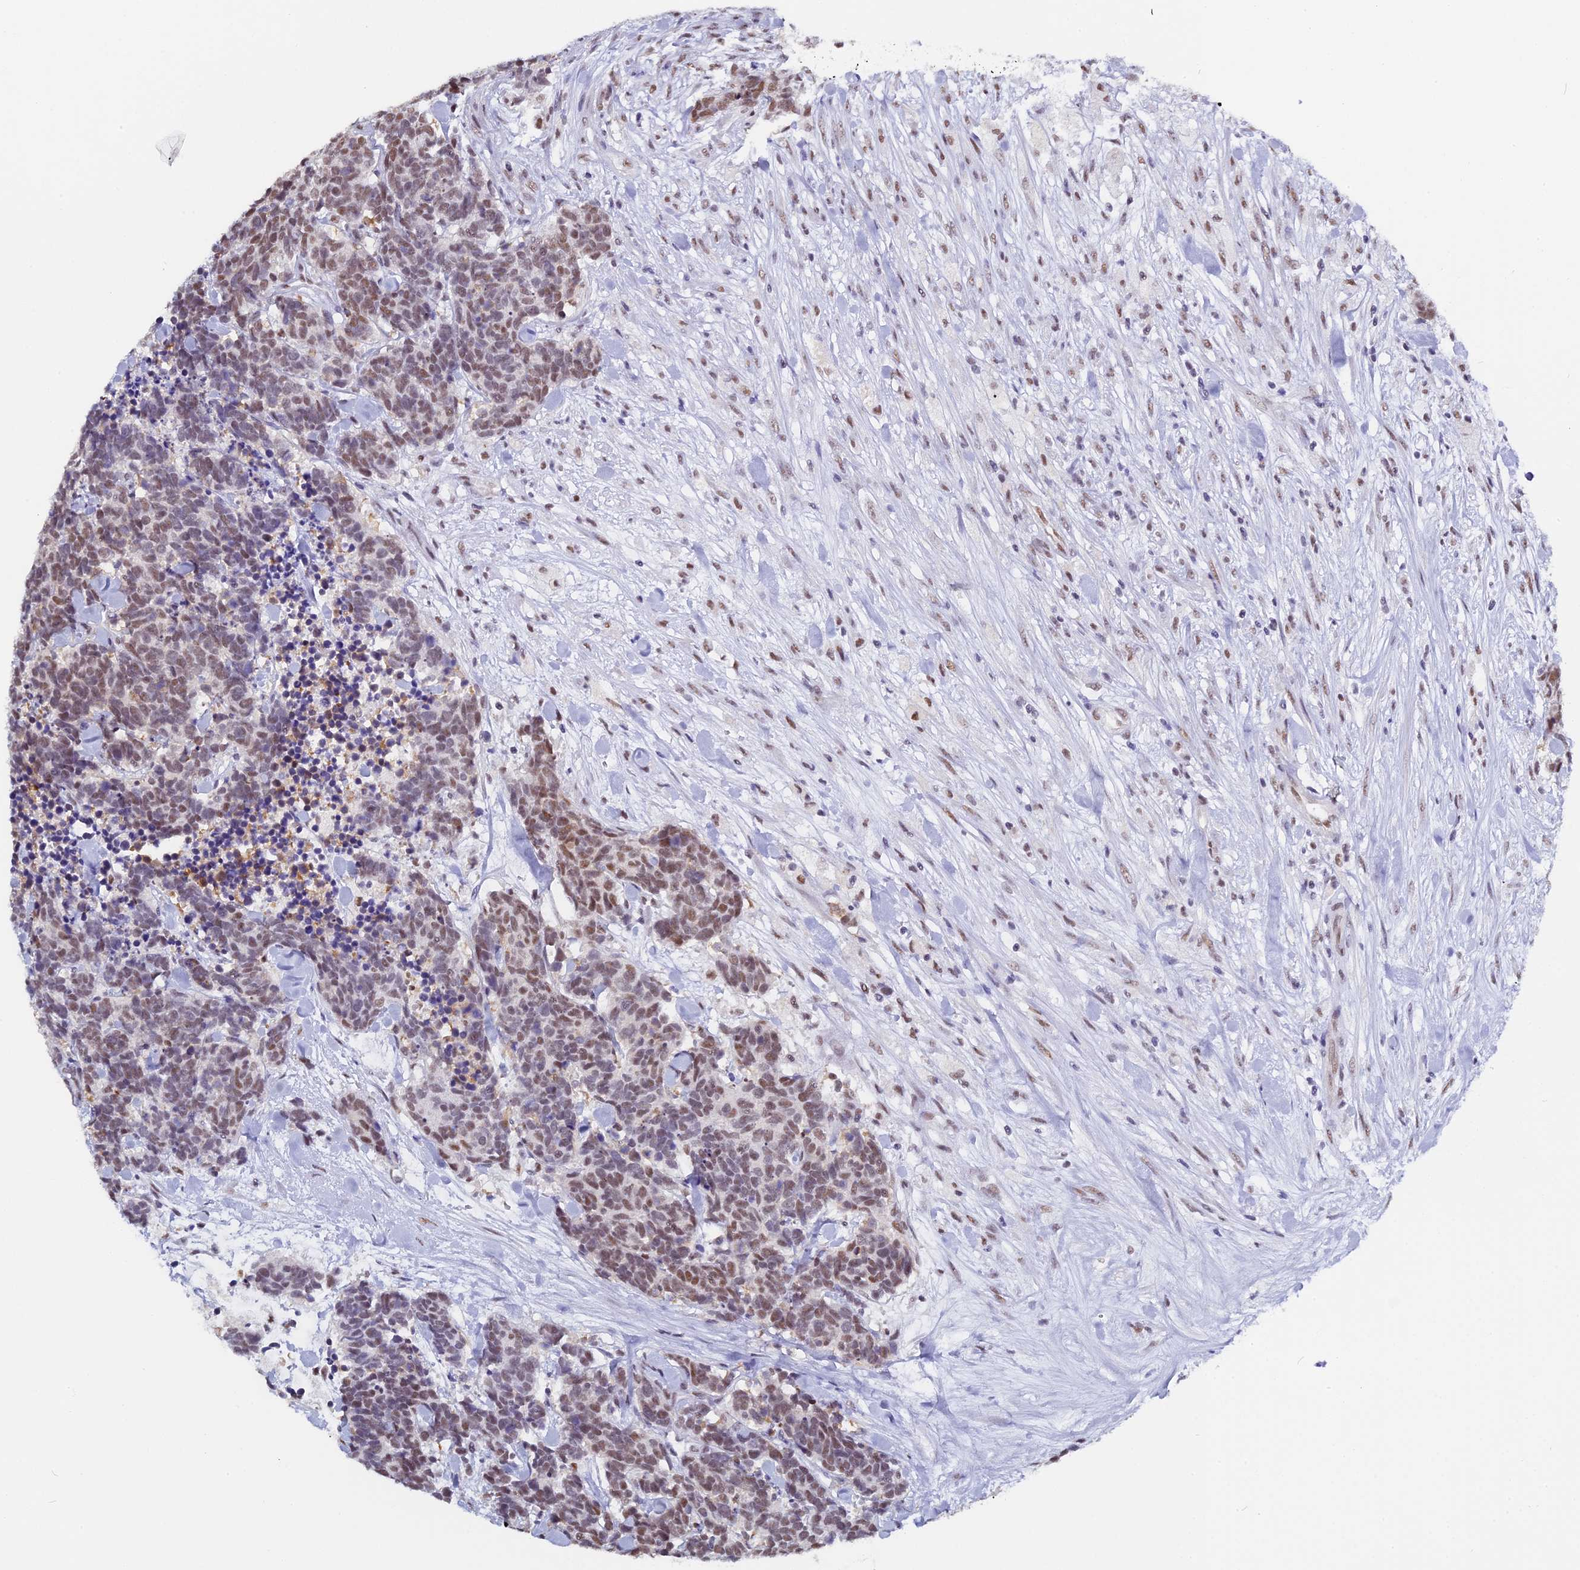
{"staining": {"intensity": "moderate", "quantity": ">75%", "location": "nuclear"}, "tissue": "carcinoid", "cell_type": "Tumor cells", "image_type": "cancer", "snomed": [{"axis": "morphology", "description": "Carcinoma, NOS"}, {"axis": "morphology", "description": "Carcinoid, malignant, NOS"}, {"axis": "topography", "description": "Prostate"}], "caption": "Moderate nuclear staining for a protein is appreciated in about >75% of tumor cells of carcinoid using immunohistochemistry (IHC).", "gene": "CD2BP2", "patient": {"sex": "male", "age": 57}}